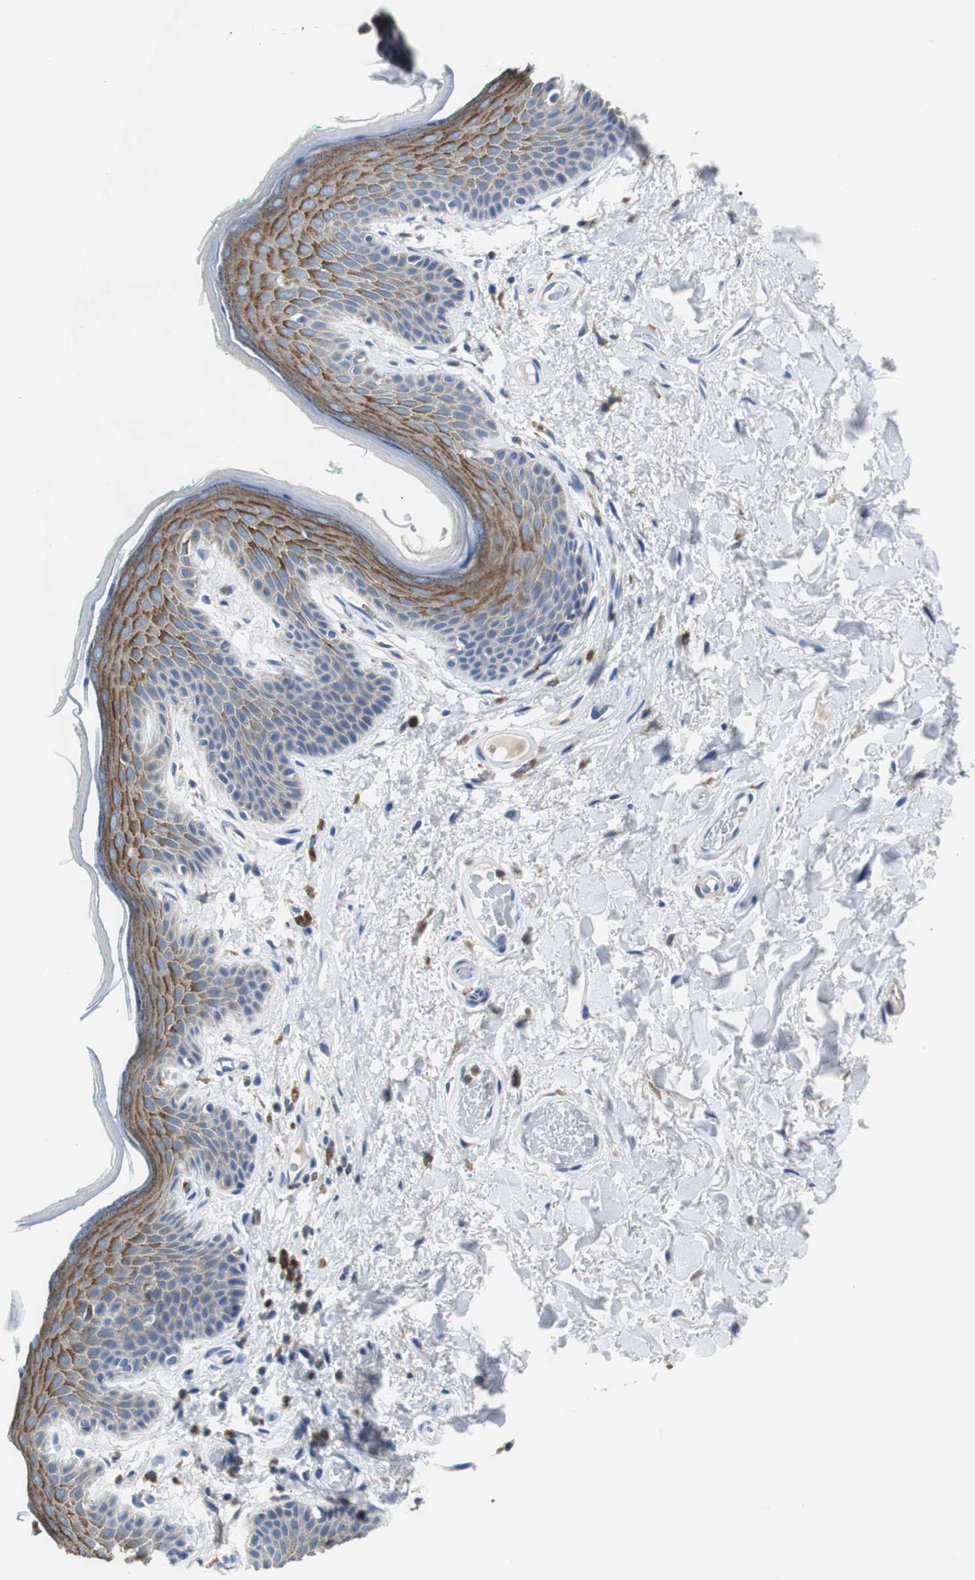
{"staining": {"intensity": "moderate", "quantity": "25%-75%", "location": "cytoplasmic/membranous"}, "tissue": "skin", "cell_type": "Epidermal cells", "image_type": "normal", "snomed": [{"axis": "morphology", "description": "Normal tissue, NOS"}, {"axis": "topography", "description": "Anal"}], "caption": "Protein expression analysis of unremarkable skin exhibits moderate cytoplasmic/membranous positivity in approximately 25%-75% of epidermal cells. (DAB IHC with brightfield microscopy, high magnification).", "gene": "VAMP8", "patient": {"sex": "male", "age": 74}}